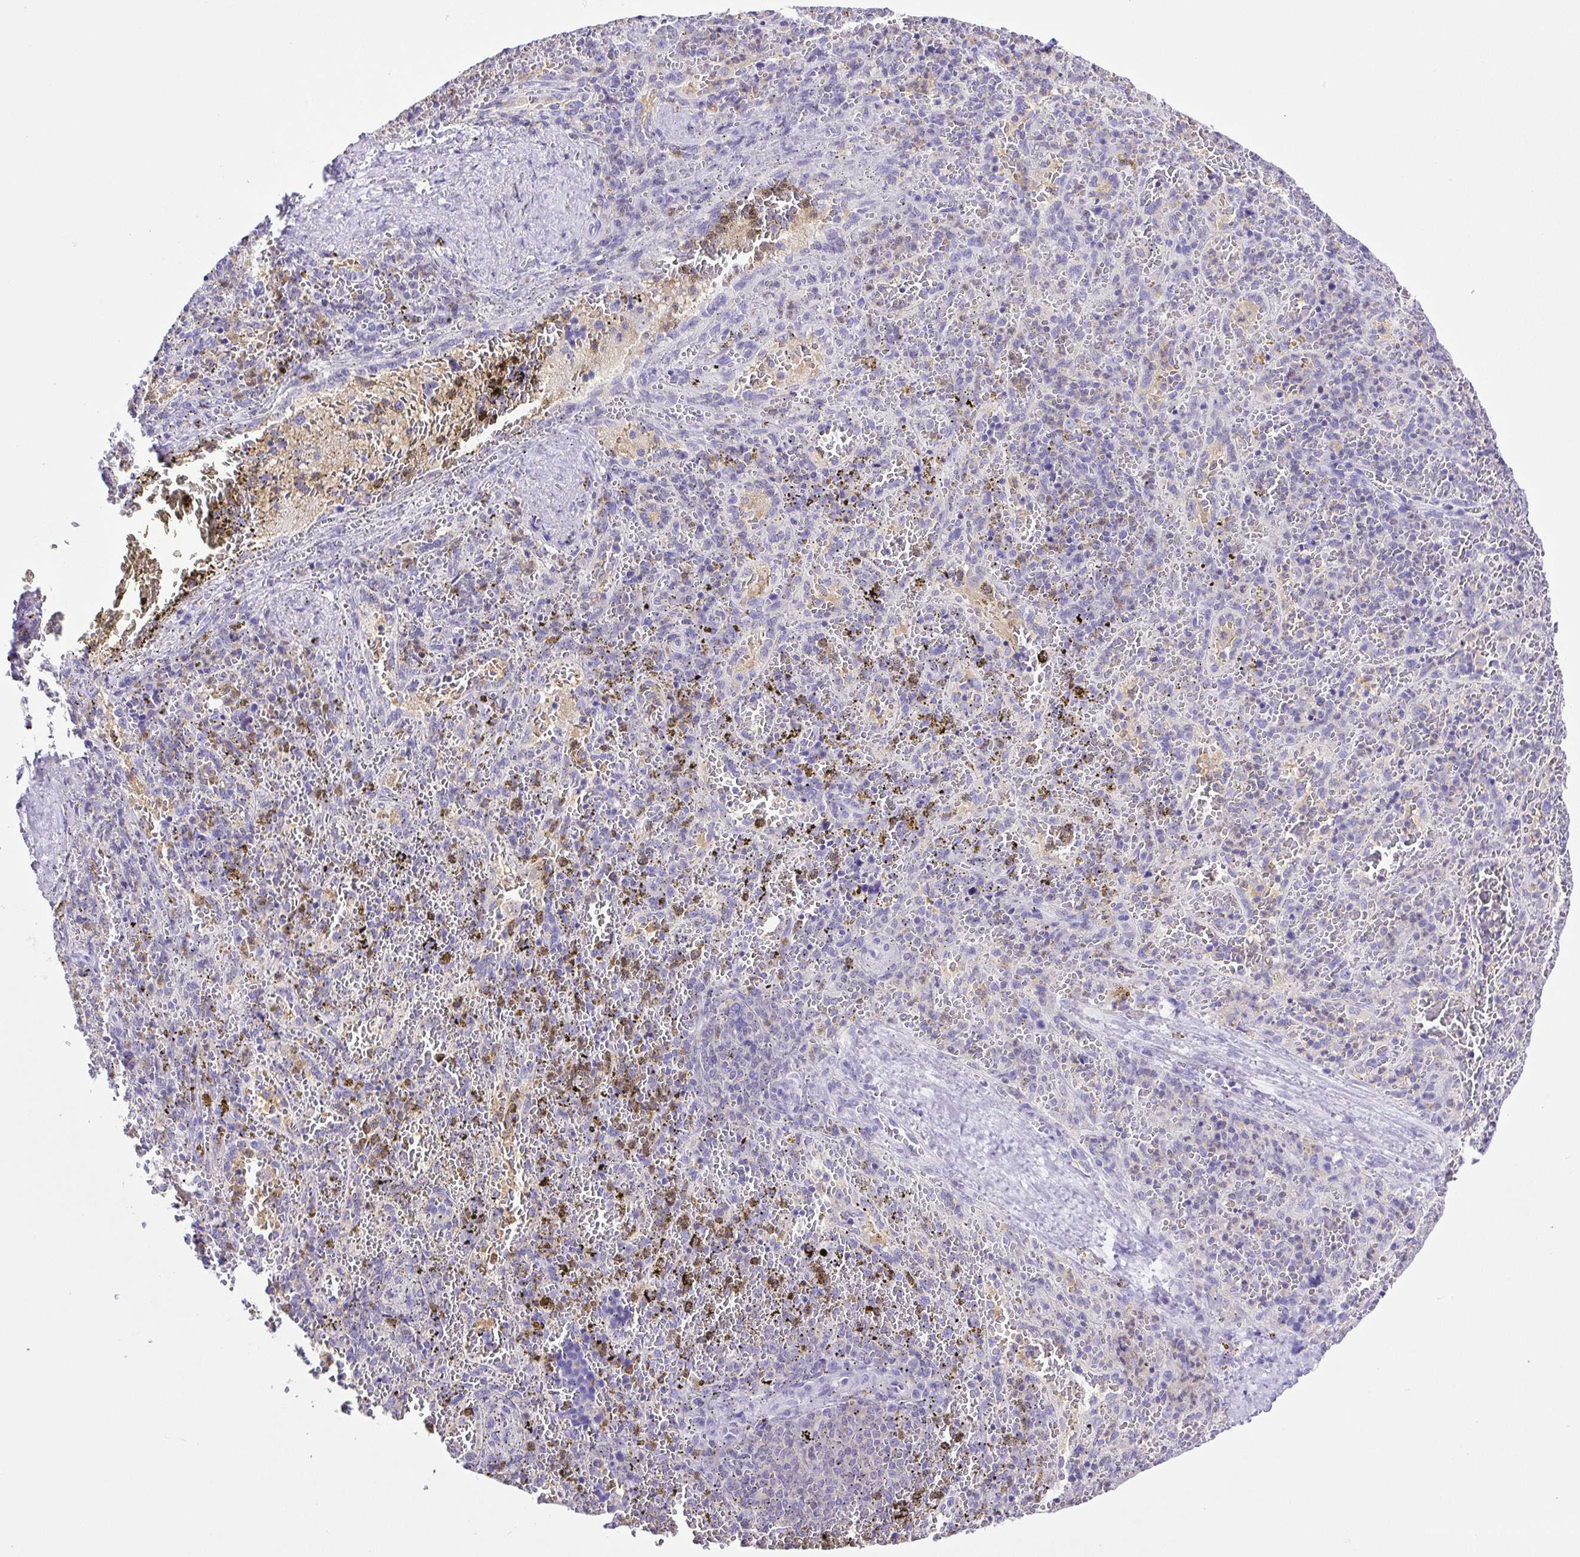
{"staining": {"intensity": "negative", "quantity": "none", "location": "none"}, "tissue": "spleen", "cell_type": "Cells in red pulp", "image_type": "normal", "snomed": [{"axis": "morphology", "description": "Normal tissue, NOS"}, {"axis": "topography", "description": "Spleen"}], "caption": "This histopathology image is of normal spleen stained with immunohistochemistry to label a protein in brown with the nuclei are counter-stained blue. There is no positivity in cells in red pulp.", "gene": "SYNPR", "patient": {"sex": "female", "age": 50}}